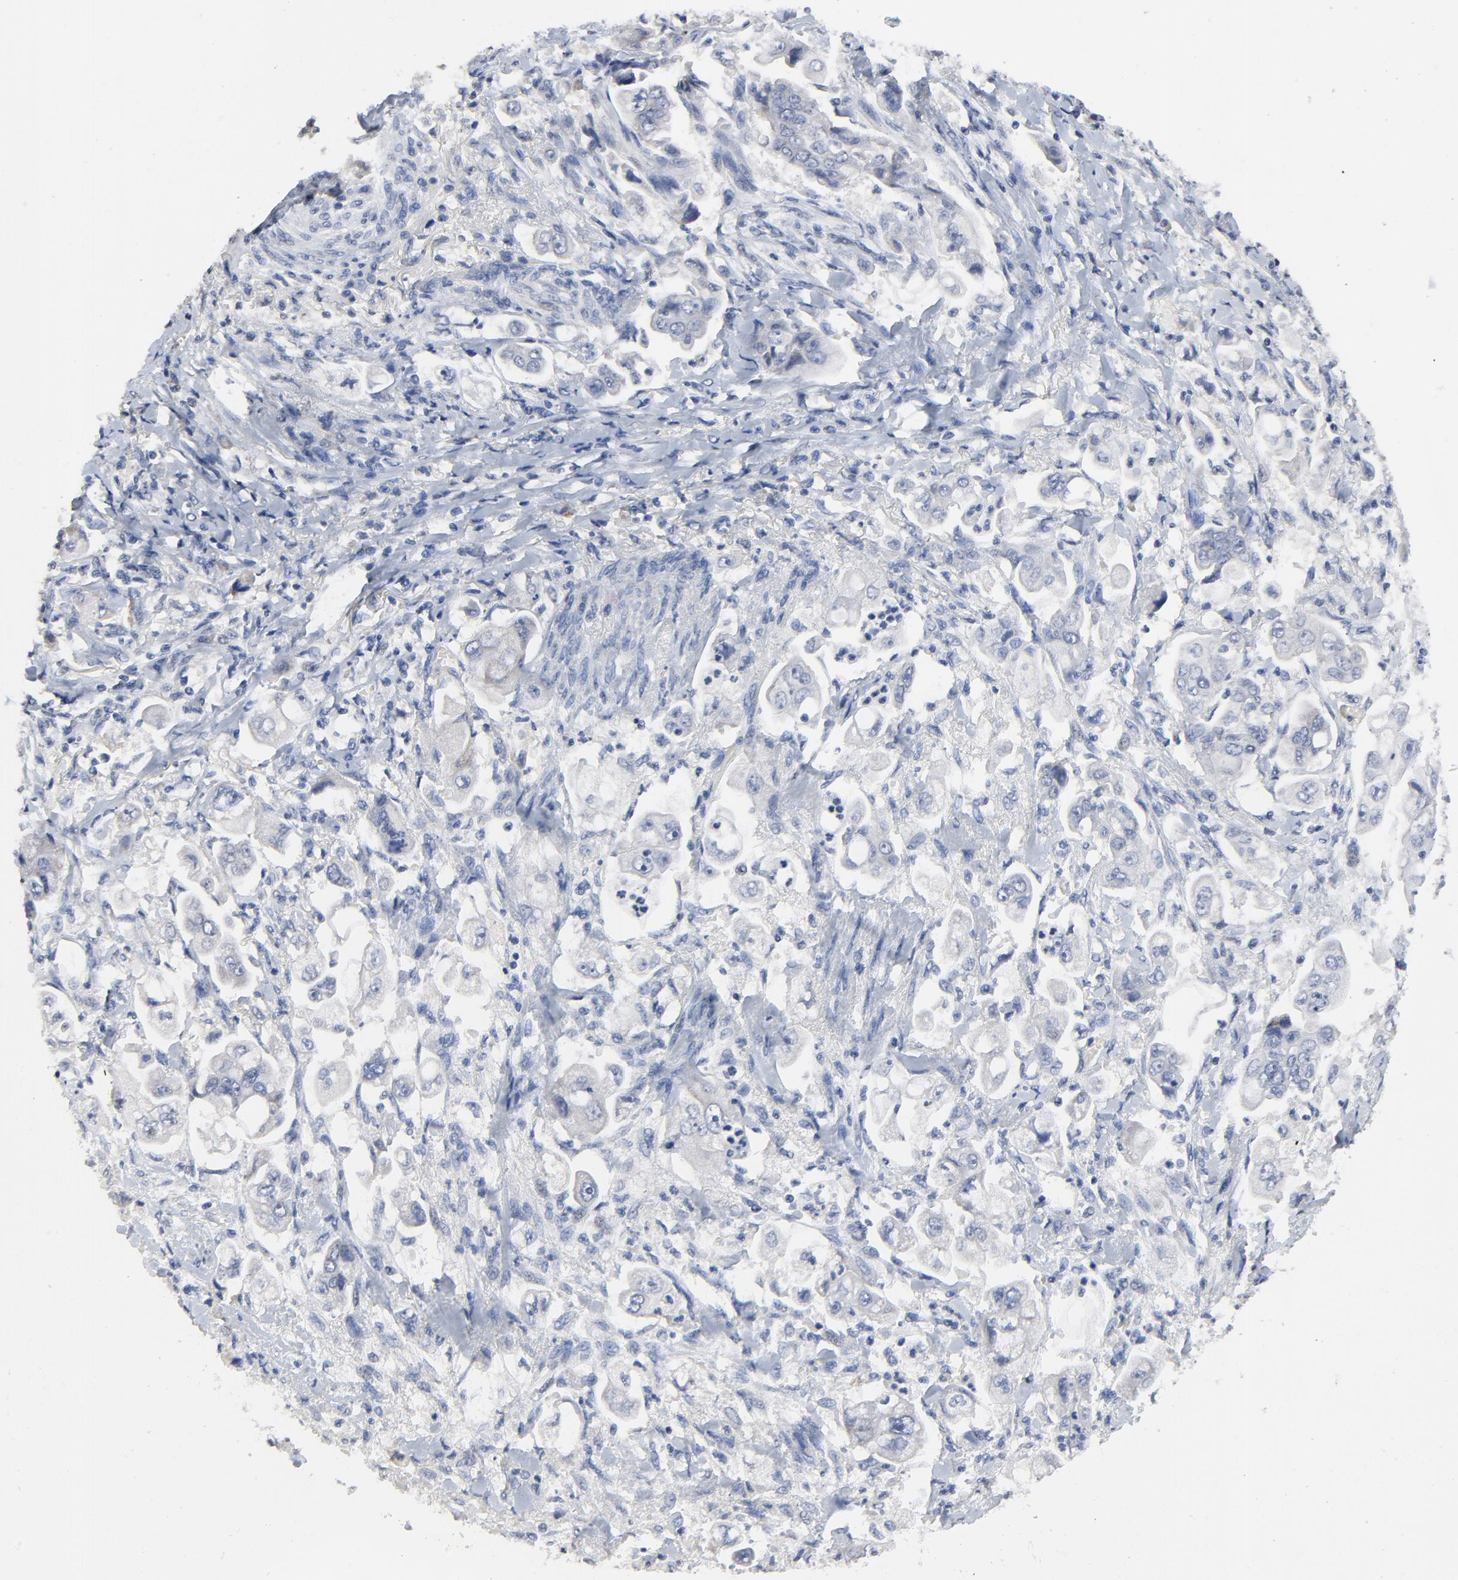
{"staining": {"intensity": "negative", "quantity": "none", "location": "none"}, "tissue": "stomach cancer", "cell_type": "Tumor cells", "image_type": "cancer", "snomed": [{"axis": "morphology", "description": "Adenocarcinoma, NOS"}, {"axis": "topography", "description": "Stomach"}], "caption": "This is an immunohistochemistry photomicrograph of stomach adenocarcinoma. There is no positivity in tumor cells.", "gene": "FBXL5", "patient": {"sex": "male", "age": 62}}